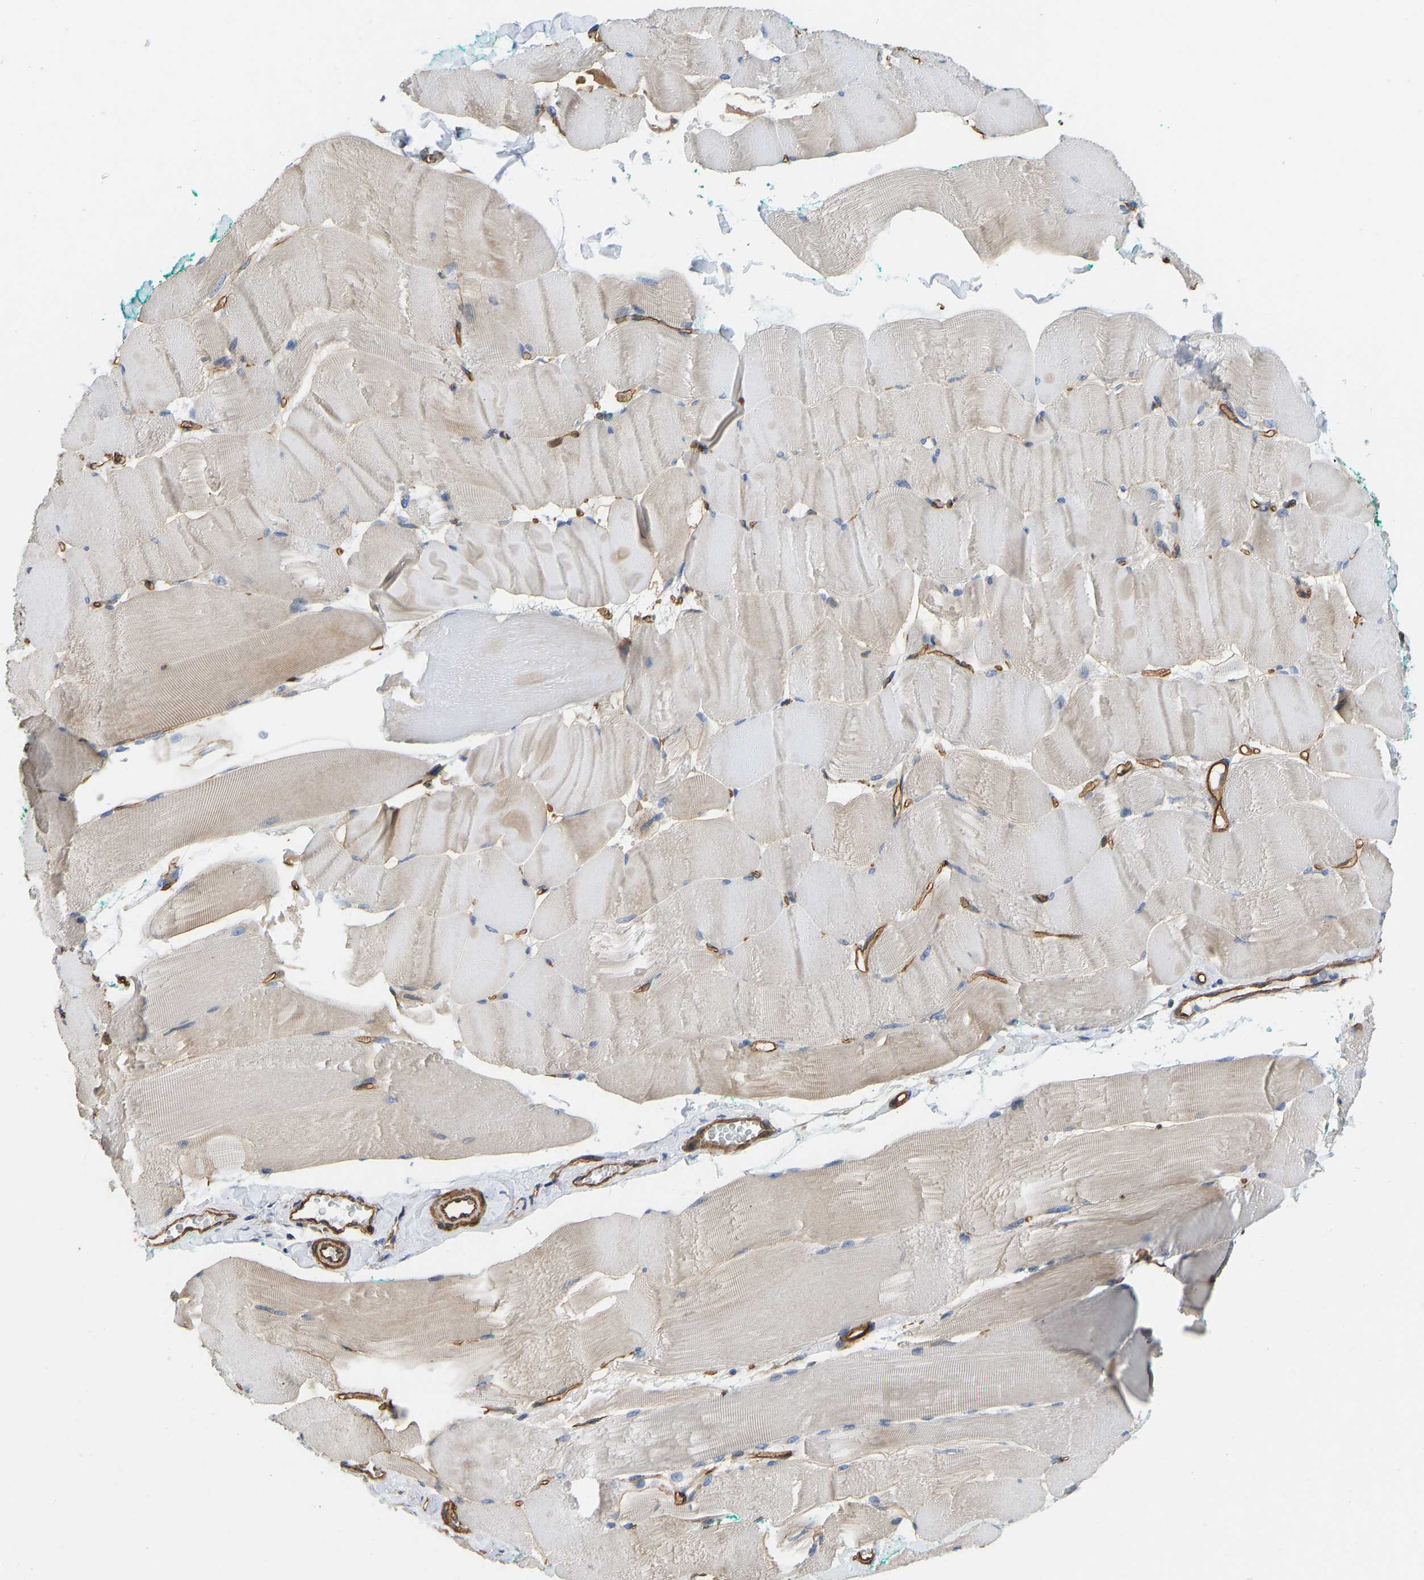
{"staining": {"intensity": "weak", "quantity": "25%-75%", "location": "cytoplasmic/membranous"}, "tissue": "skeletal muscle", "cell_type": "Myocytes", "image_type": "normal", "snomed": [{"axis": "morphology", "description": "Normal tissue, NOS"}, {"axis": "morphology", "description": "Squamous cell carcinoma, NOS"}, {"axis": "topography", "description": "Skeletal muscle"}], "caption": "A low amount of weak cytoplasmic/membranous expression is appreciated in about 25%-75% of myocytes in normal skeletal muscle.", "gene": "ELMO2", "patient": {"sex": "male", "age": 51}}